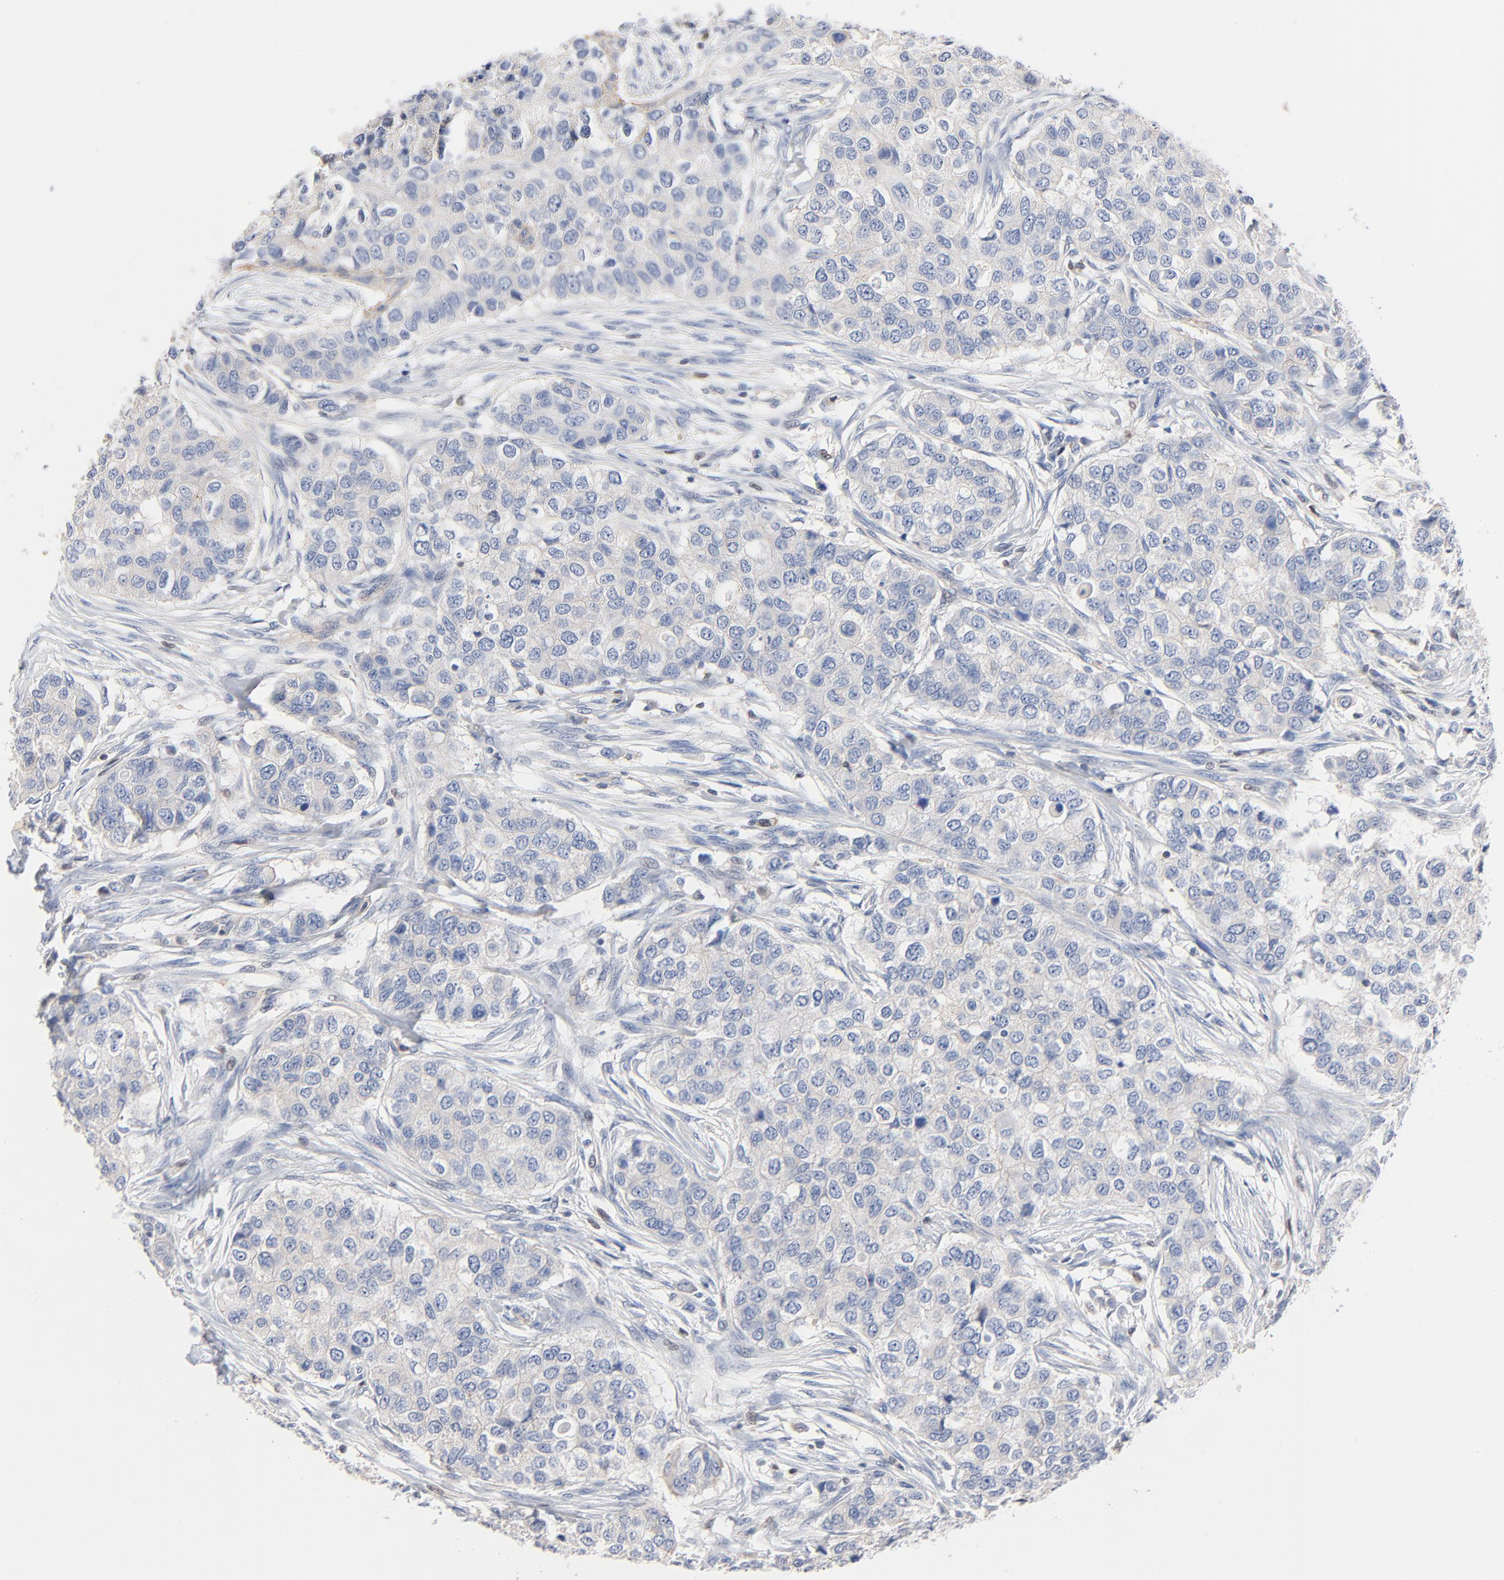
{"staining": {"intensity": "negative", "quantity": "none", "location": "none"}, "tissue": "breast cancer", "cell_type": "Tumor cells", "image_type": "cancer", "snomed": [{"axis": "morphology", "description": "Normal tissue, NOS"}, {"axis": "morphology", "description": "Duct carcinoma"}, {"axis": "topography", "description": "Breast"}], "caption": "The histopathology image reveals no significant staining in tumor cells of breast invasive ductal carcinoma.", "gene": "ARHGEF6", "patient": {"sex": "female", "age": 49}}